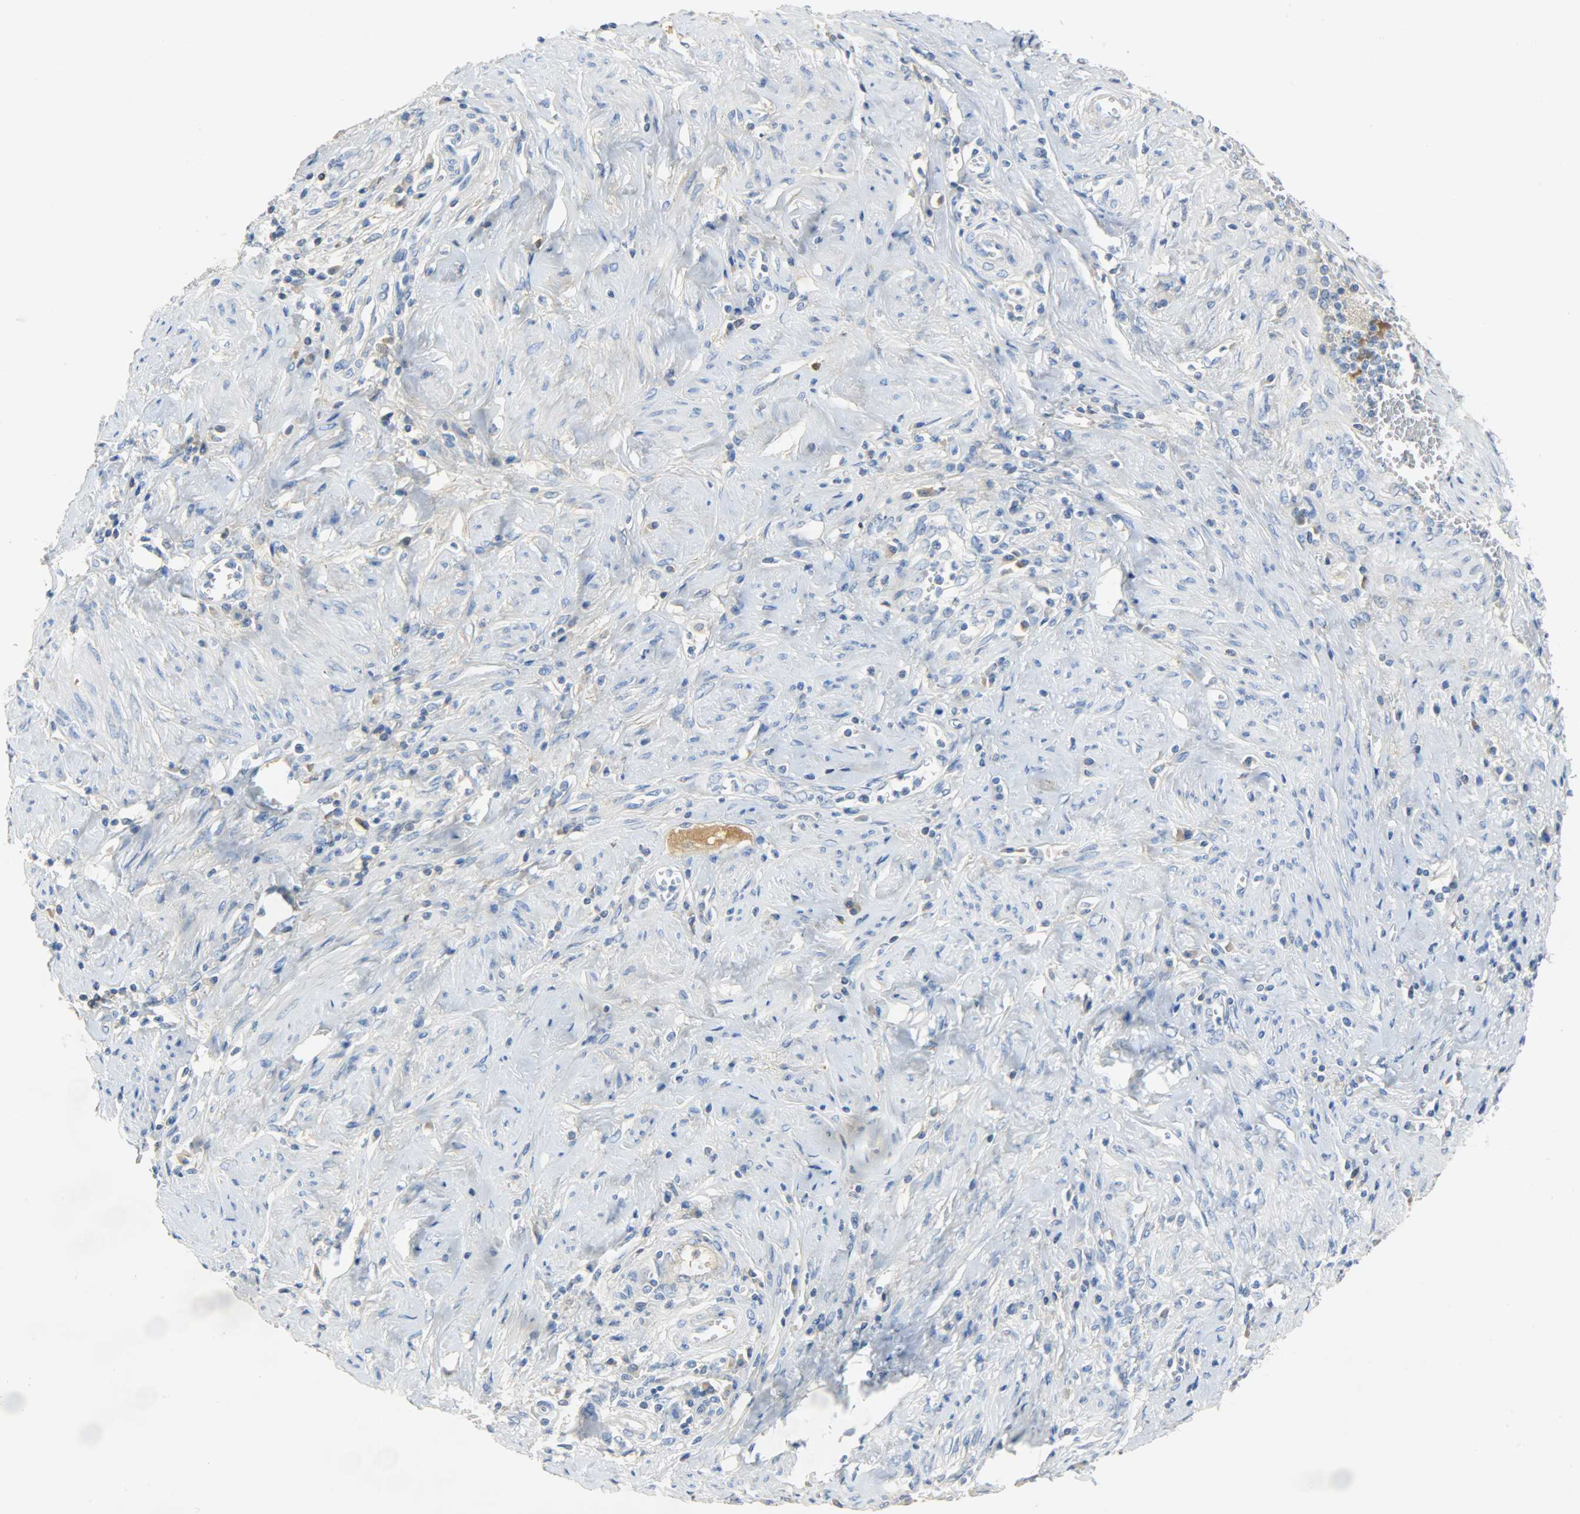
{"staining": {"intensity": "negative", "quantity": "none", "location": "none"}, "tissue": "cervical cancer", "cell_type": "Tumor cells", "image_type": "cancer", "snomed": [{"axis": "morphology", "description": "Squamous cell carcinoma, NOS"}, {"axis": "topography", "description": "Cervix"}], "caption": "IHC histopathology image of neoplastic tissue: human squamous cell carcinoma (cervical) stained with DAB displays no significant protein staining in tumor cells.", "gene": "CRP", "patient": {"sex": "female", "age": 53}}